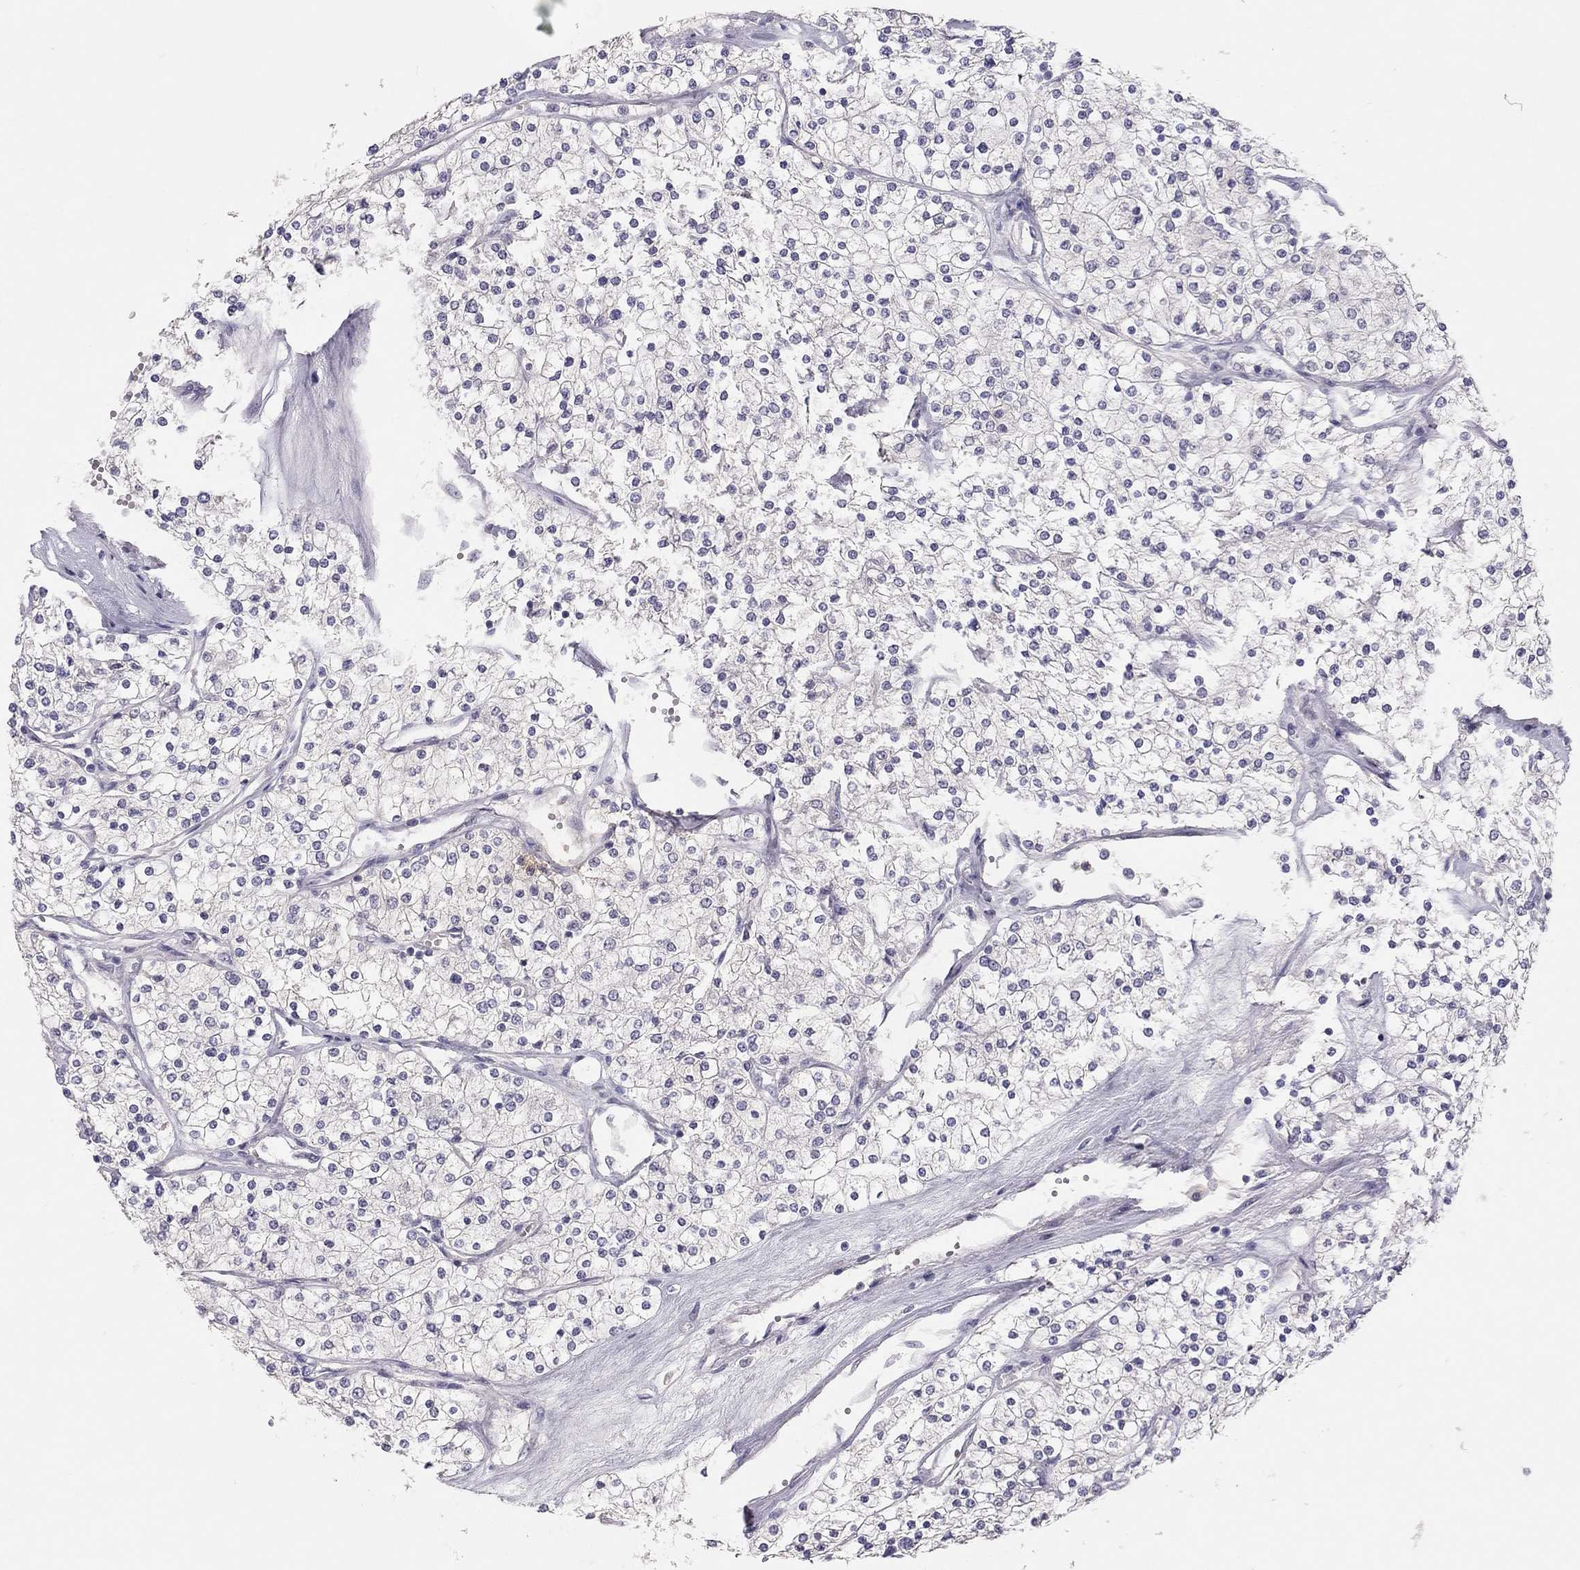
{"staining": {"intensity": "negative", "quantity": "none", "location": "none"}, "tissue": "renal cancer", "cell_type": "Tumor cells", "image_type": "cancer", "snomed": [{"axis": "morphology", "description": "Adenocarcinoma, NOS"}, {"axis": "topography", "description": "Kidney"}], "caption": "Renal adenocarcinoma stained for a protein using immunohistochemistry reveals no staining tumor cells.", "gene": "ADORA2A", "patient": {"sex": "male", "age": 80}}